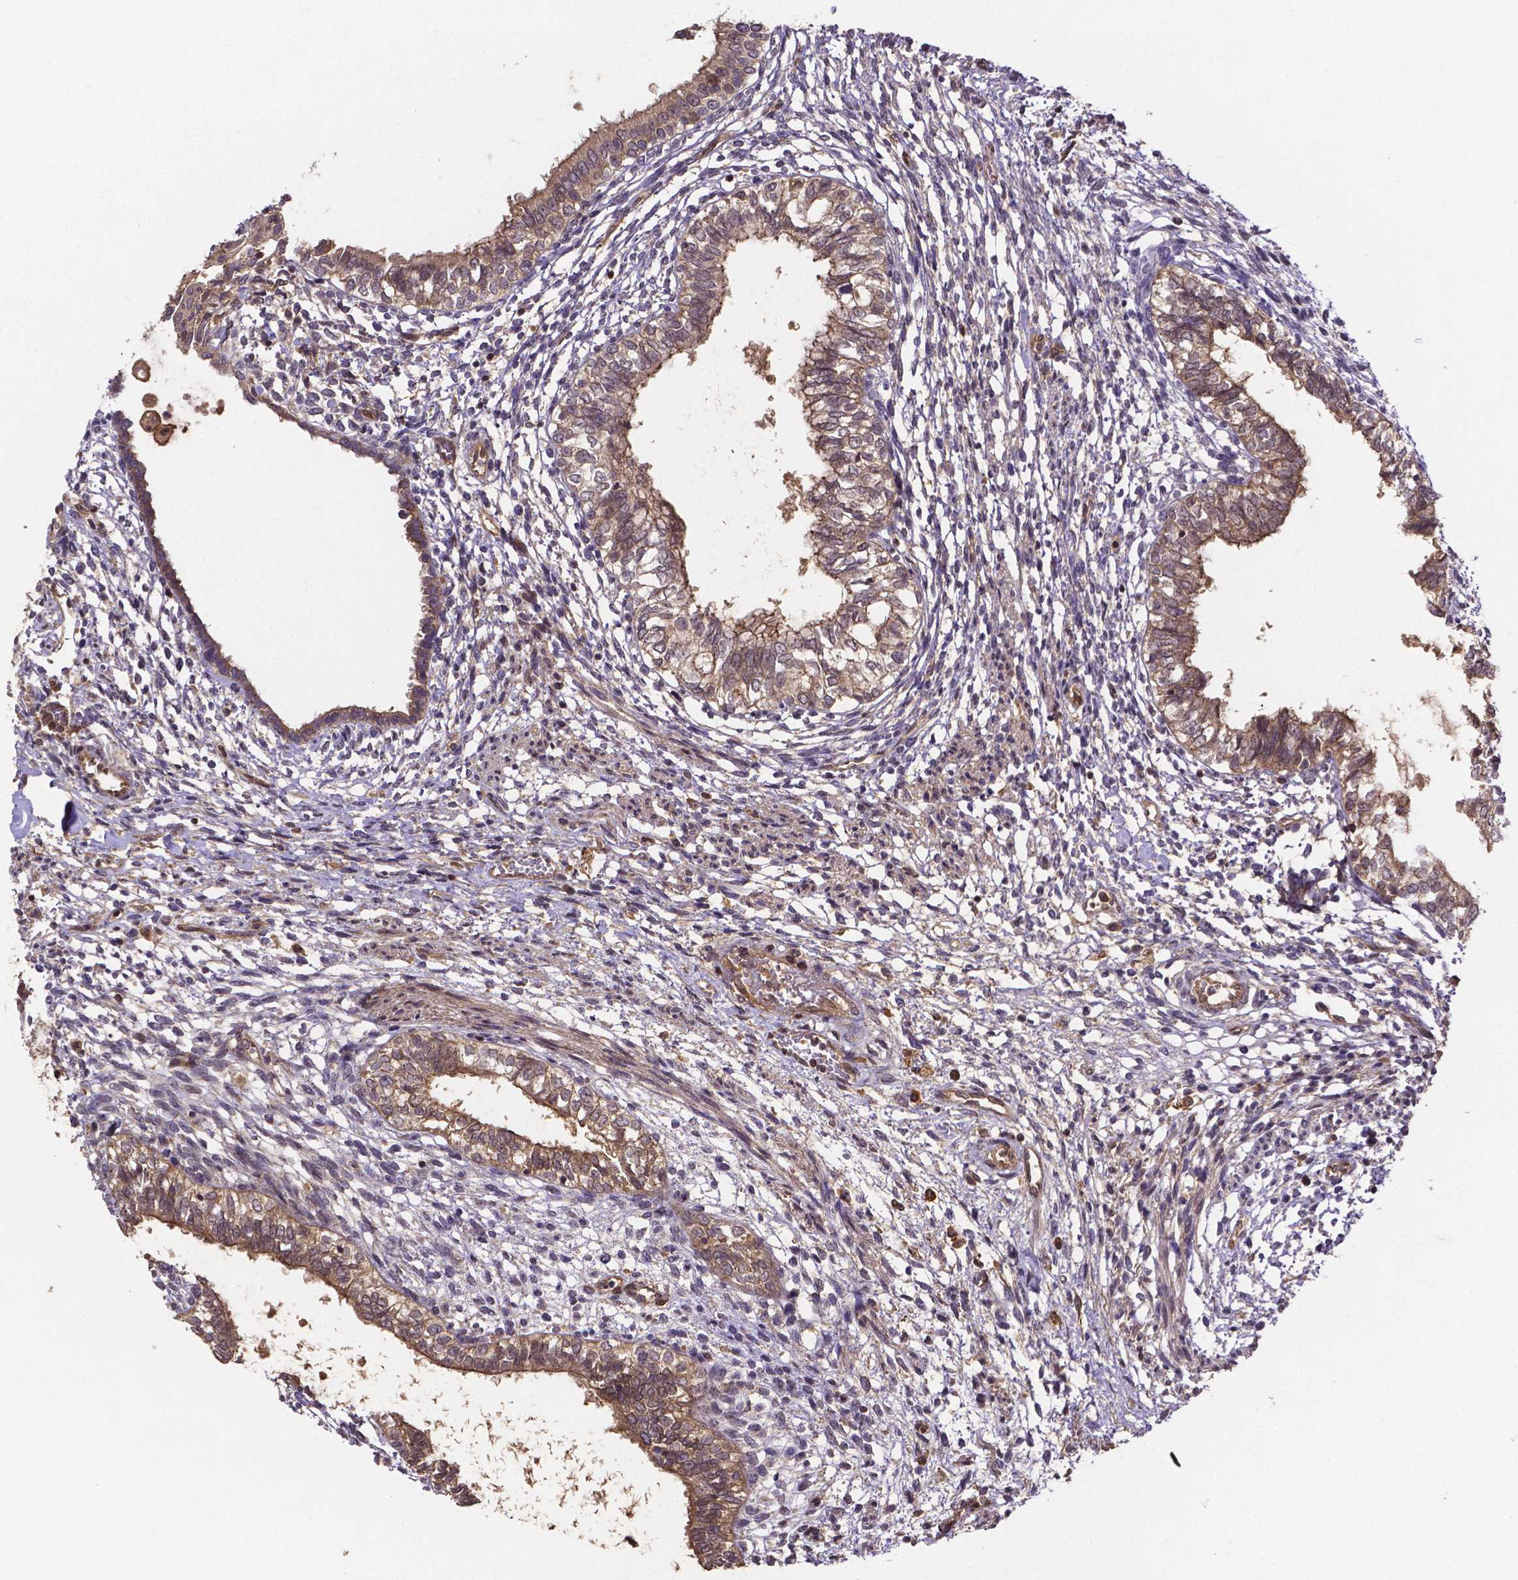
{"staining": {"intensity": "weak", "quantity": ">75%", "location": "cytoplasmic/membranous"}, "tissue": "testis cancer", "cell_type": "Tumor cells", "image_type": "cancer", "snomed": [{"axis": "morphology", "description": "Carcinoma, Embryonal, NOS"}, {"axis": "topography", "description": "Testis"}], "caption": "Testis embryonal carcinoma tissue displays weak cytoplasmic/membranous positivity in approximately >75% of tumor cells, visualized by immunohistochemistry. The protein of interest is stained brown, and the nuclei are stained in blue (DAB (3,3'-diaminobenzidine) IHC with brightfield microscopy, high magnification).", "gene": "RNF123", "patient": {"sex": "male", "age": 37}}